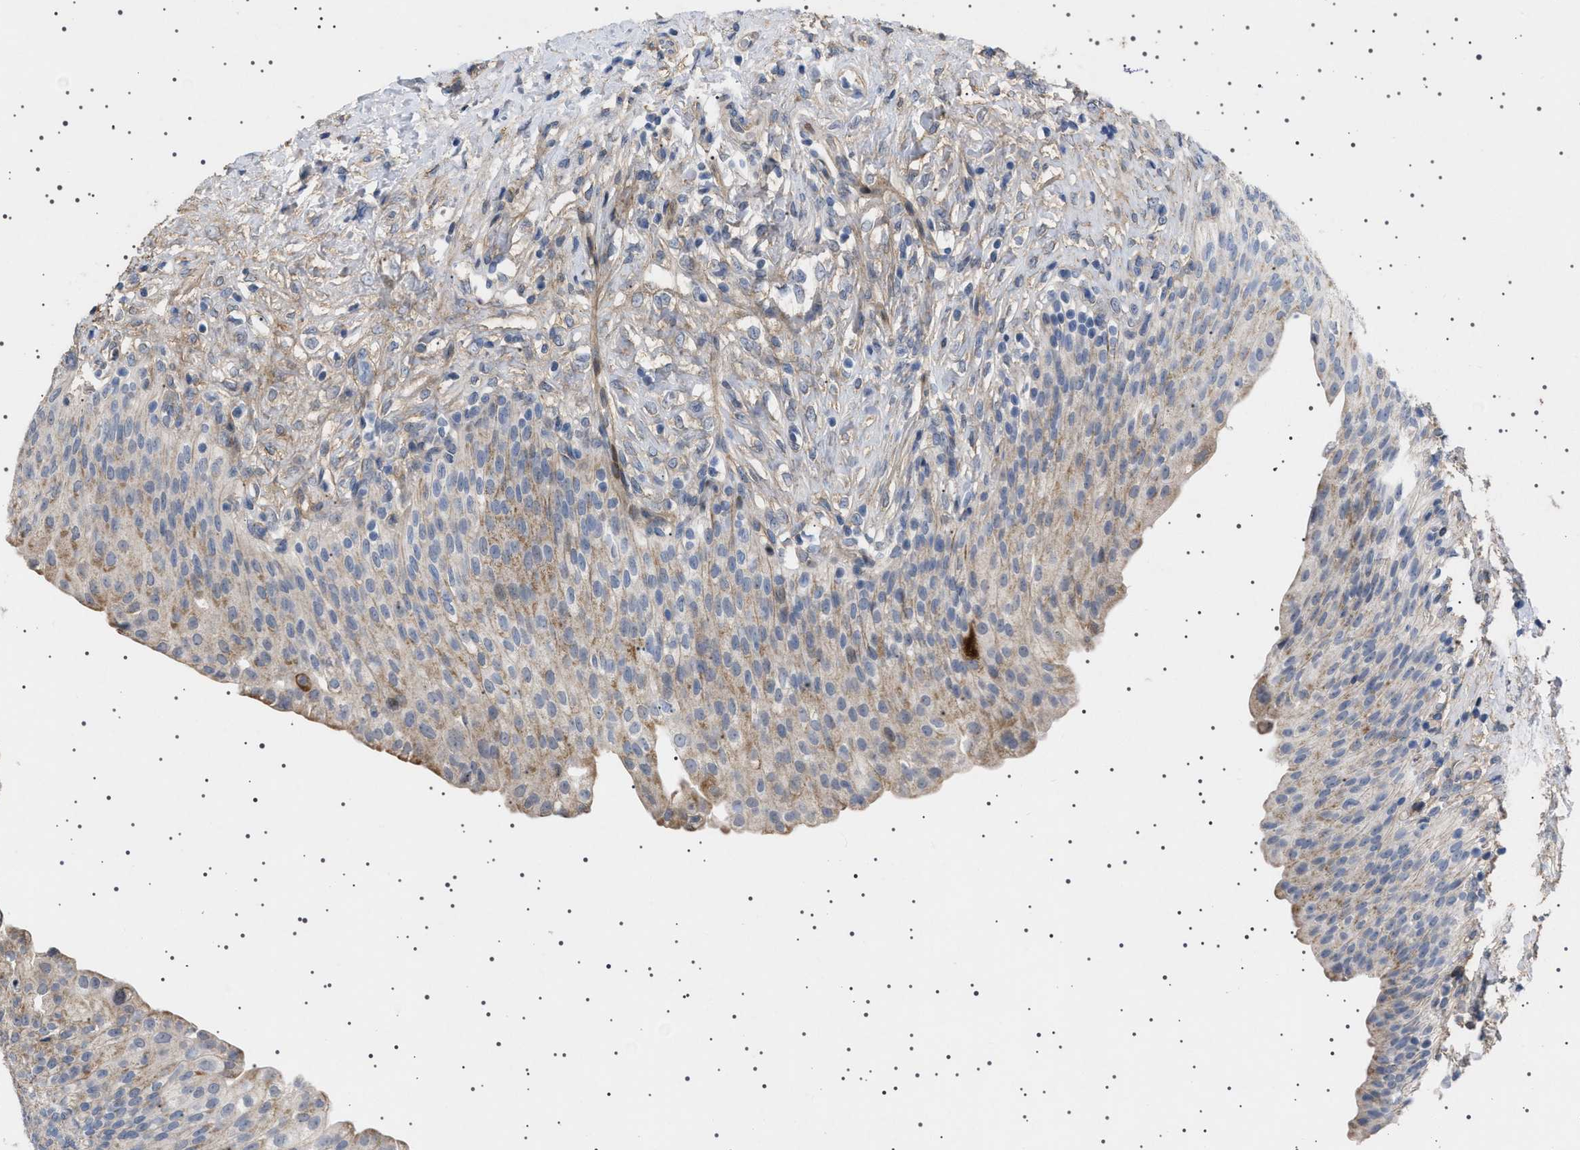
{"staining": {"intensity": "weak", "quantity": "25%-75%", "location": "cytoplasmic/membranous"}, "tissue": "urinary bladder", "cell_type": "Urothelial cells", "image_type": "normal", "snomed": [{"axis": "morphology", "description": "Urothelial carcinoma, High grade"}, {"axis": "topography", "description": "Urinary bladder"}], "caption": "This is a photomicrograph of immunohistochemistry staining of unremarkable urinary bladder, which shows weak positivity in the cytoplasmic/membranous of urothelial cells.", "gene": "HTR1A", "patient": {"sex": "male", "age": 46}}